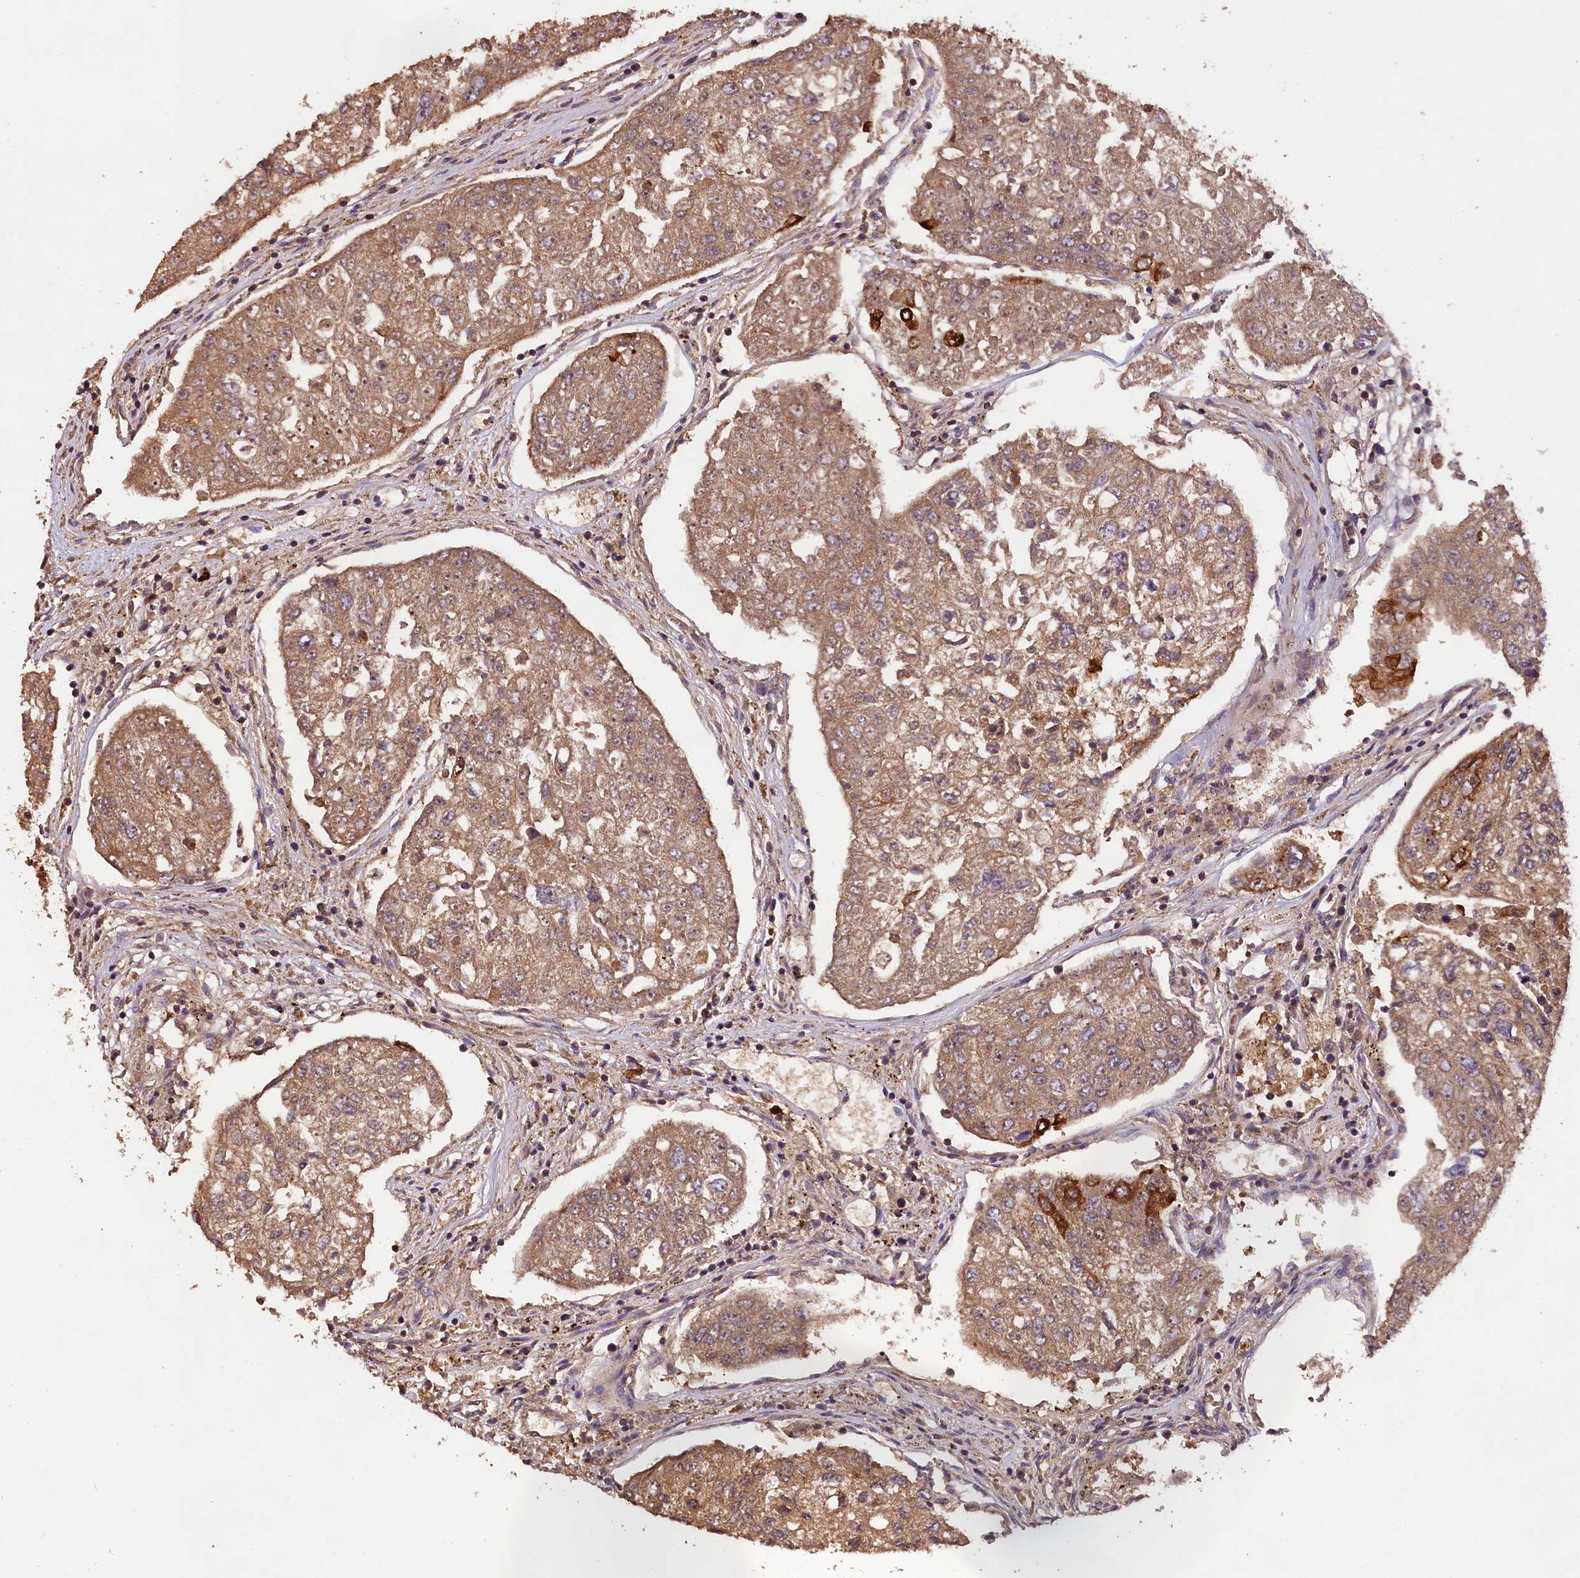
{"staining": {"intensity": "moderate", "quantity": ">75%", "location": "cytoplasmic/membranous"}, "tissue": "urothelial cancer", "cell_type": "Tumor cells", "image_type": "cancer", "snomed": [{"axis": "morphology", "description": "Urothelial carcinoma, High grade"}, {"axis": "topography", "description": "Lymph node"}, {"axis": "topography", "description": "Urinary bladder"}], "caption": "Protein staining of urothelial carcinoma (high-grade) tissue reveals moderate cytoplasmic/membranous expression in approximately >75% of tumor cells. (DAB IHC with brightfield microscopy, high magnification).", "gene": "PHAF1", "patient": {"sex": "male", "age": 51}}